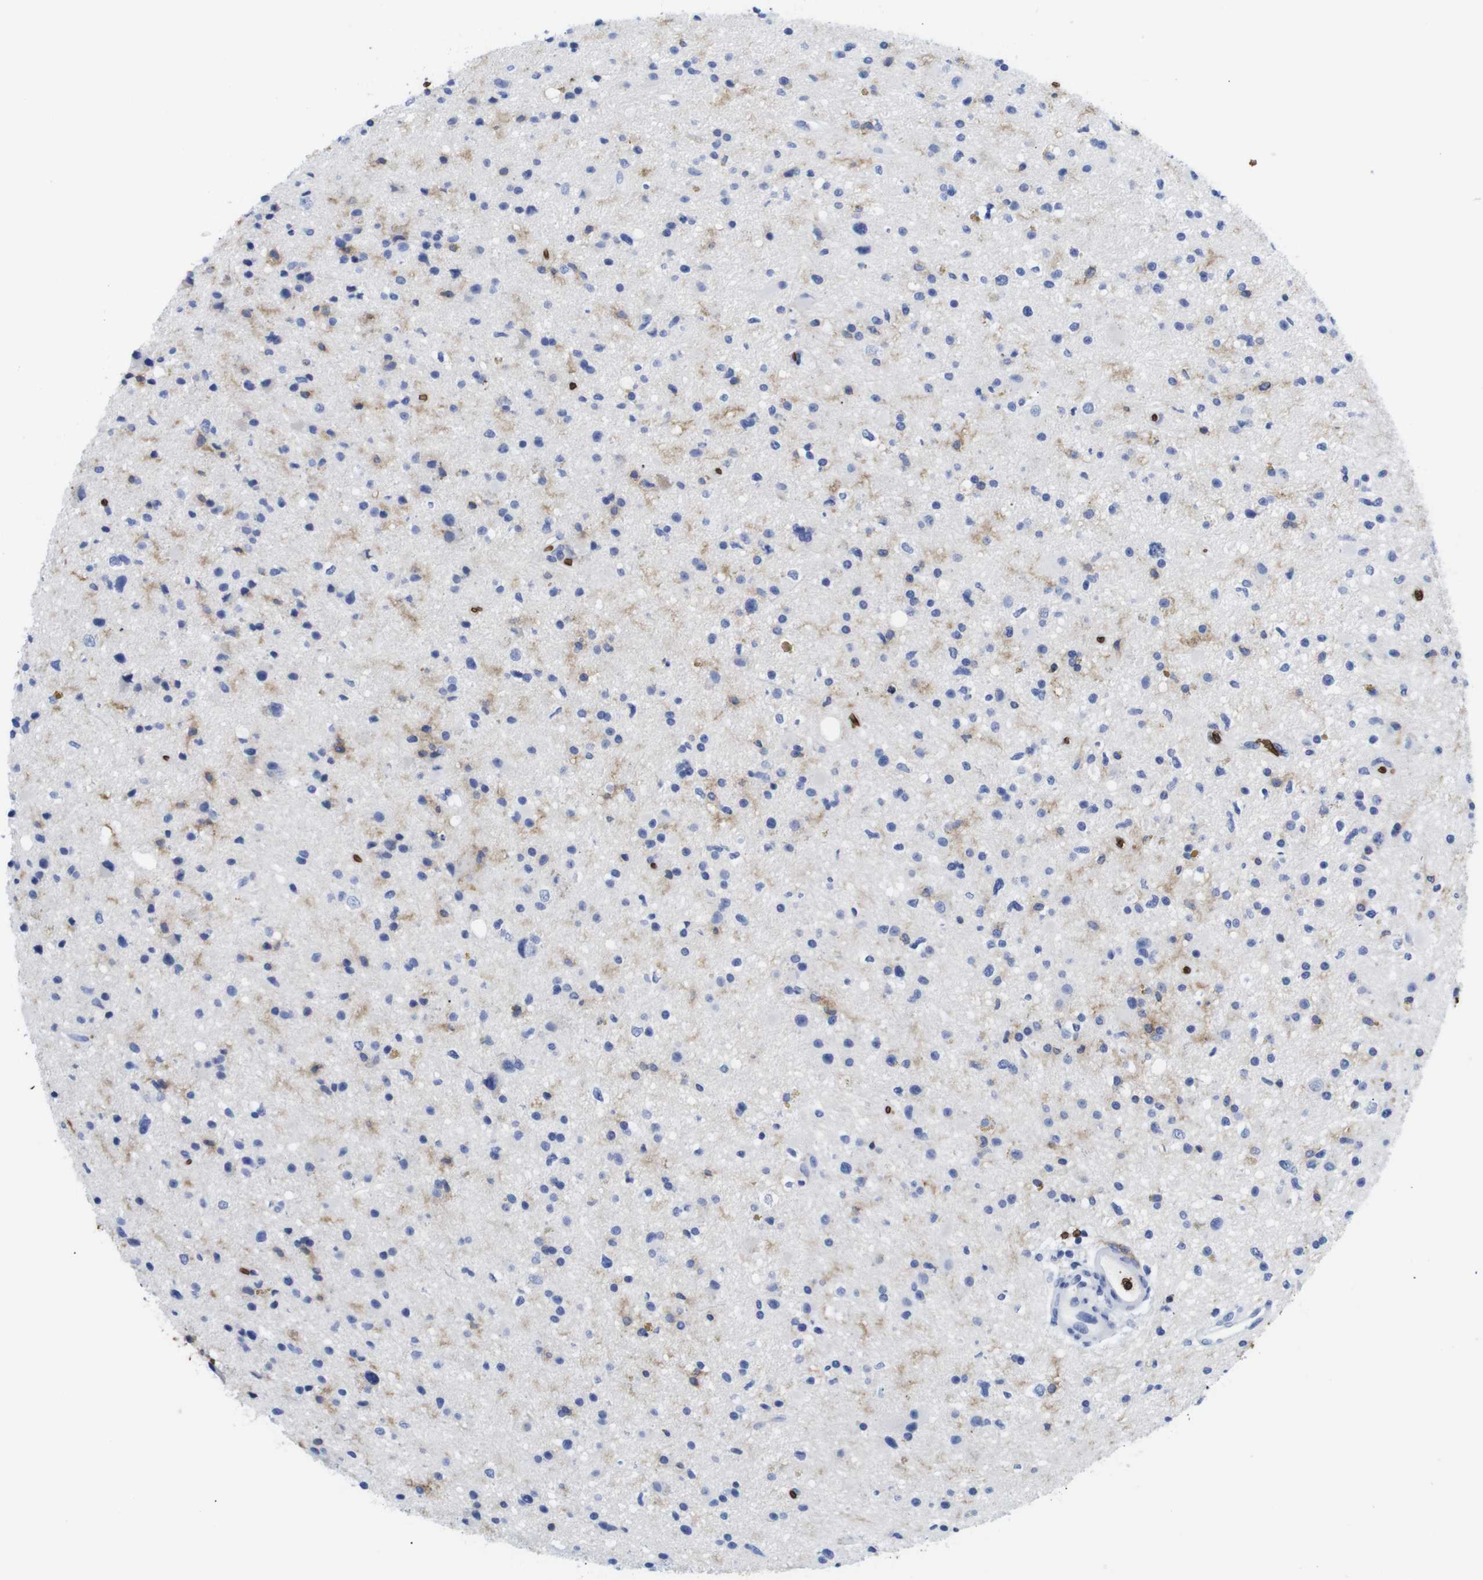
{"staining": {"intensity": "negative", "quantity": "none", "location": "none"}, "tissue": "glioma", "cell_type": "Tumor cells", "image_type": "cancer", "snomed": [{"axis": "morphology", "description": "Glioma, malignant, High grade"}, {"axis": "topography", "description": "Brain"}], "caption": "IHC histopathology image of human glioma stained for a protein (brown), which shows no staining in tumor cells.", "gene": "S1PR2", "patient": {"sex": "male", "age": 33}}